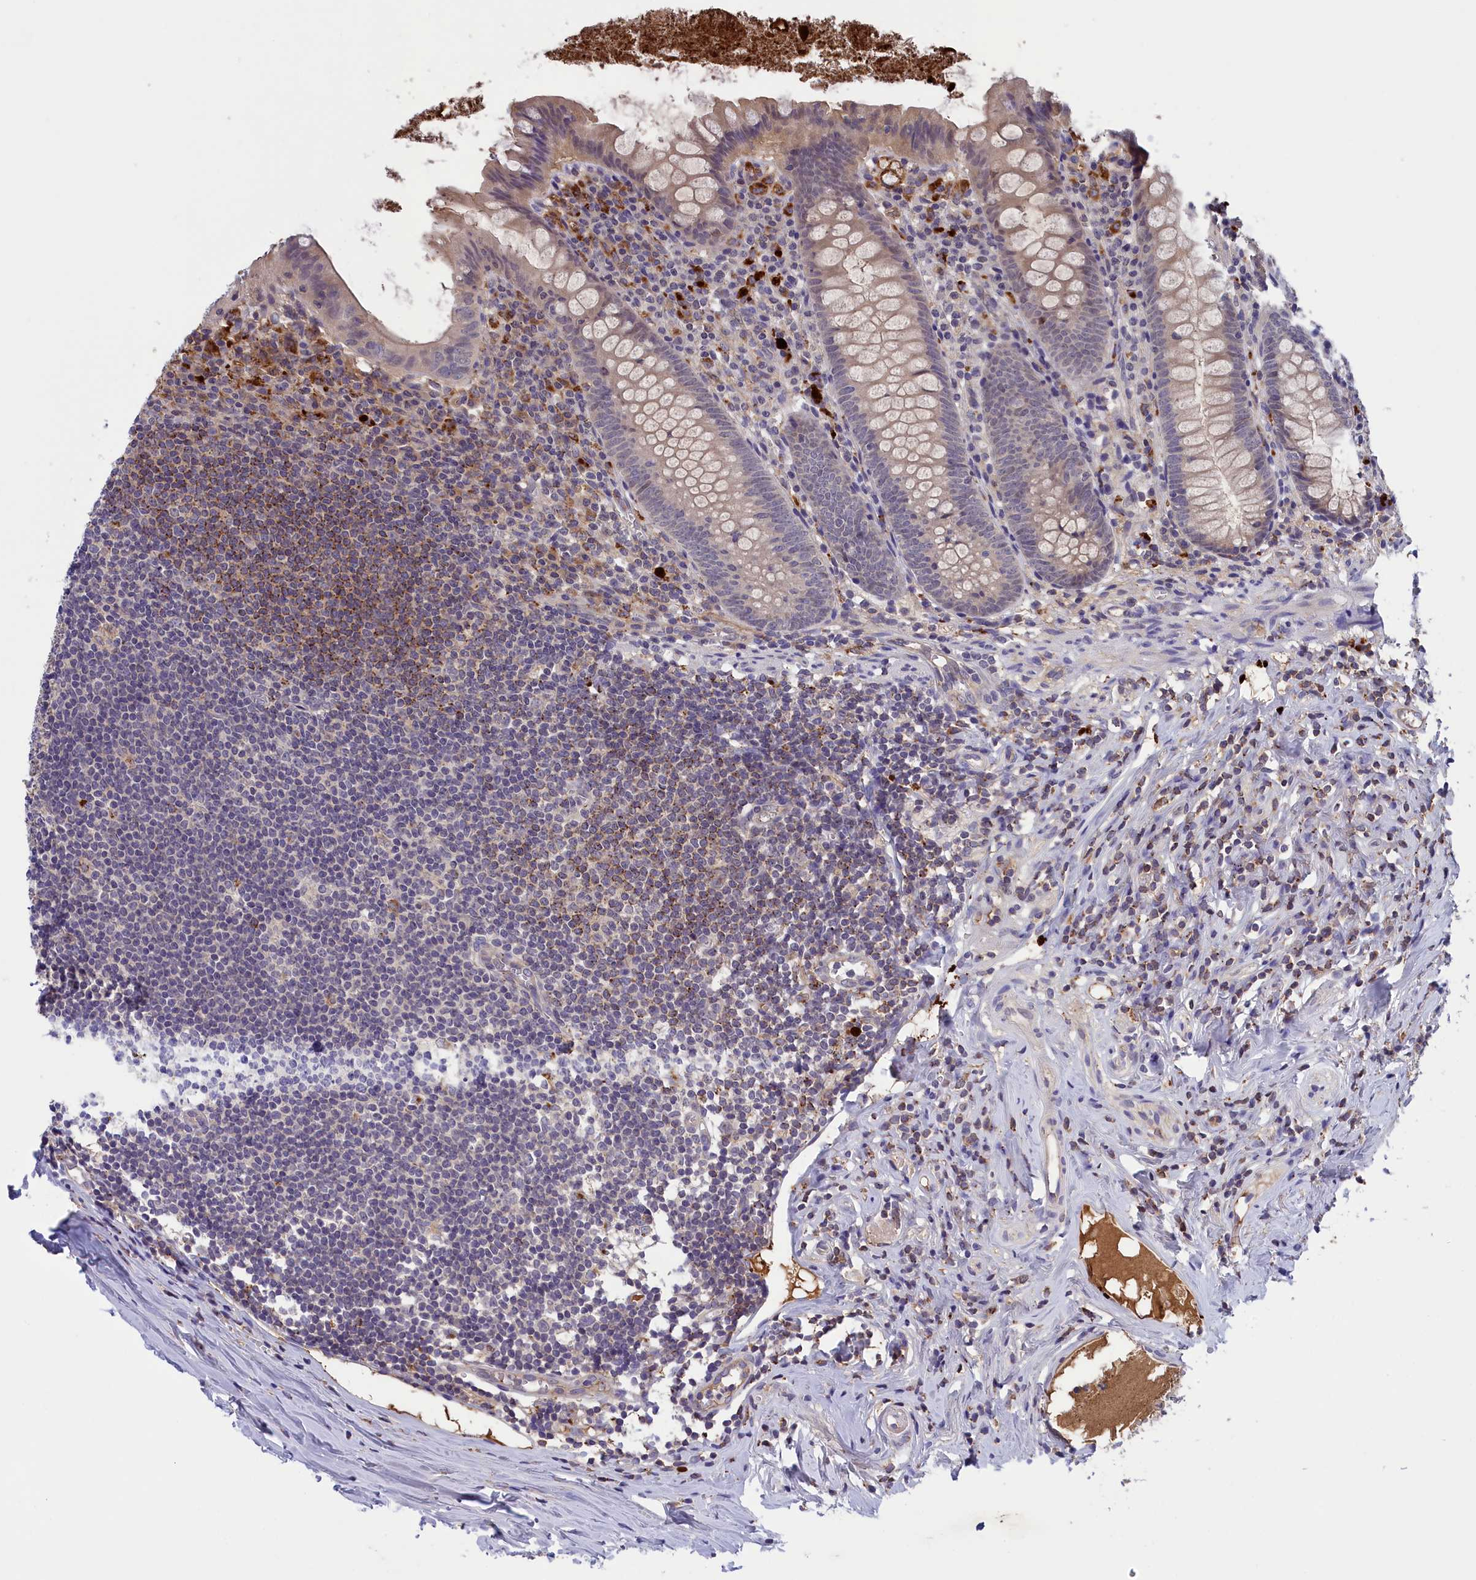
{"staining": {"intensity": "negative", "quantity": "none", "location": "none"}, "tissue": "appendix", "cell_type": "Glandular cells", "image_type": "normal", "snomed": [{"axis": "morphology", "description": "Normal tissue, NOS"}, {"axis": "topography", "description": "Appendix"}], "caption": "Protein analysis of unremarkable appendix demonstrates no significant staining in glandular cells.", "gene": "STYX", "patient": {"sex": "female", "age": 51}}